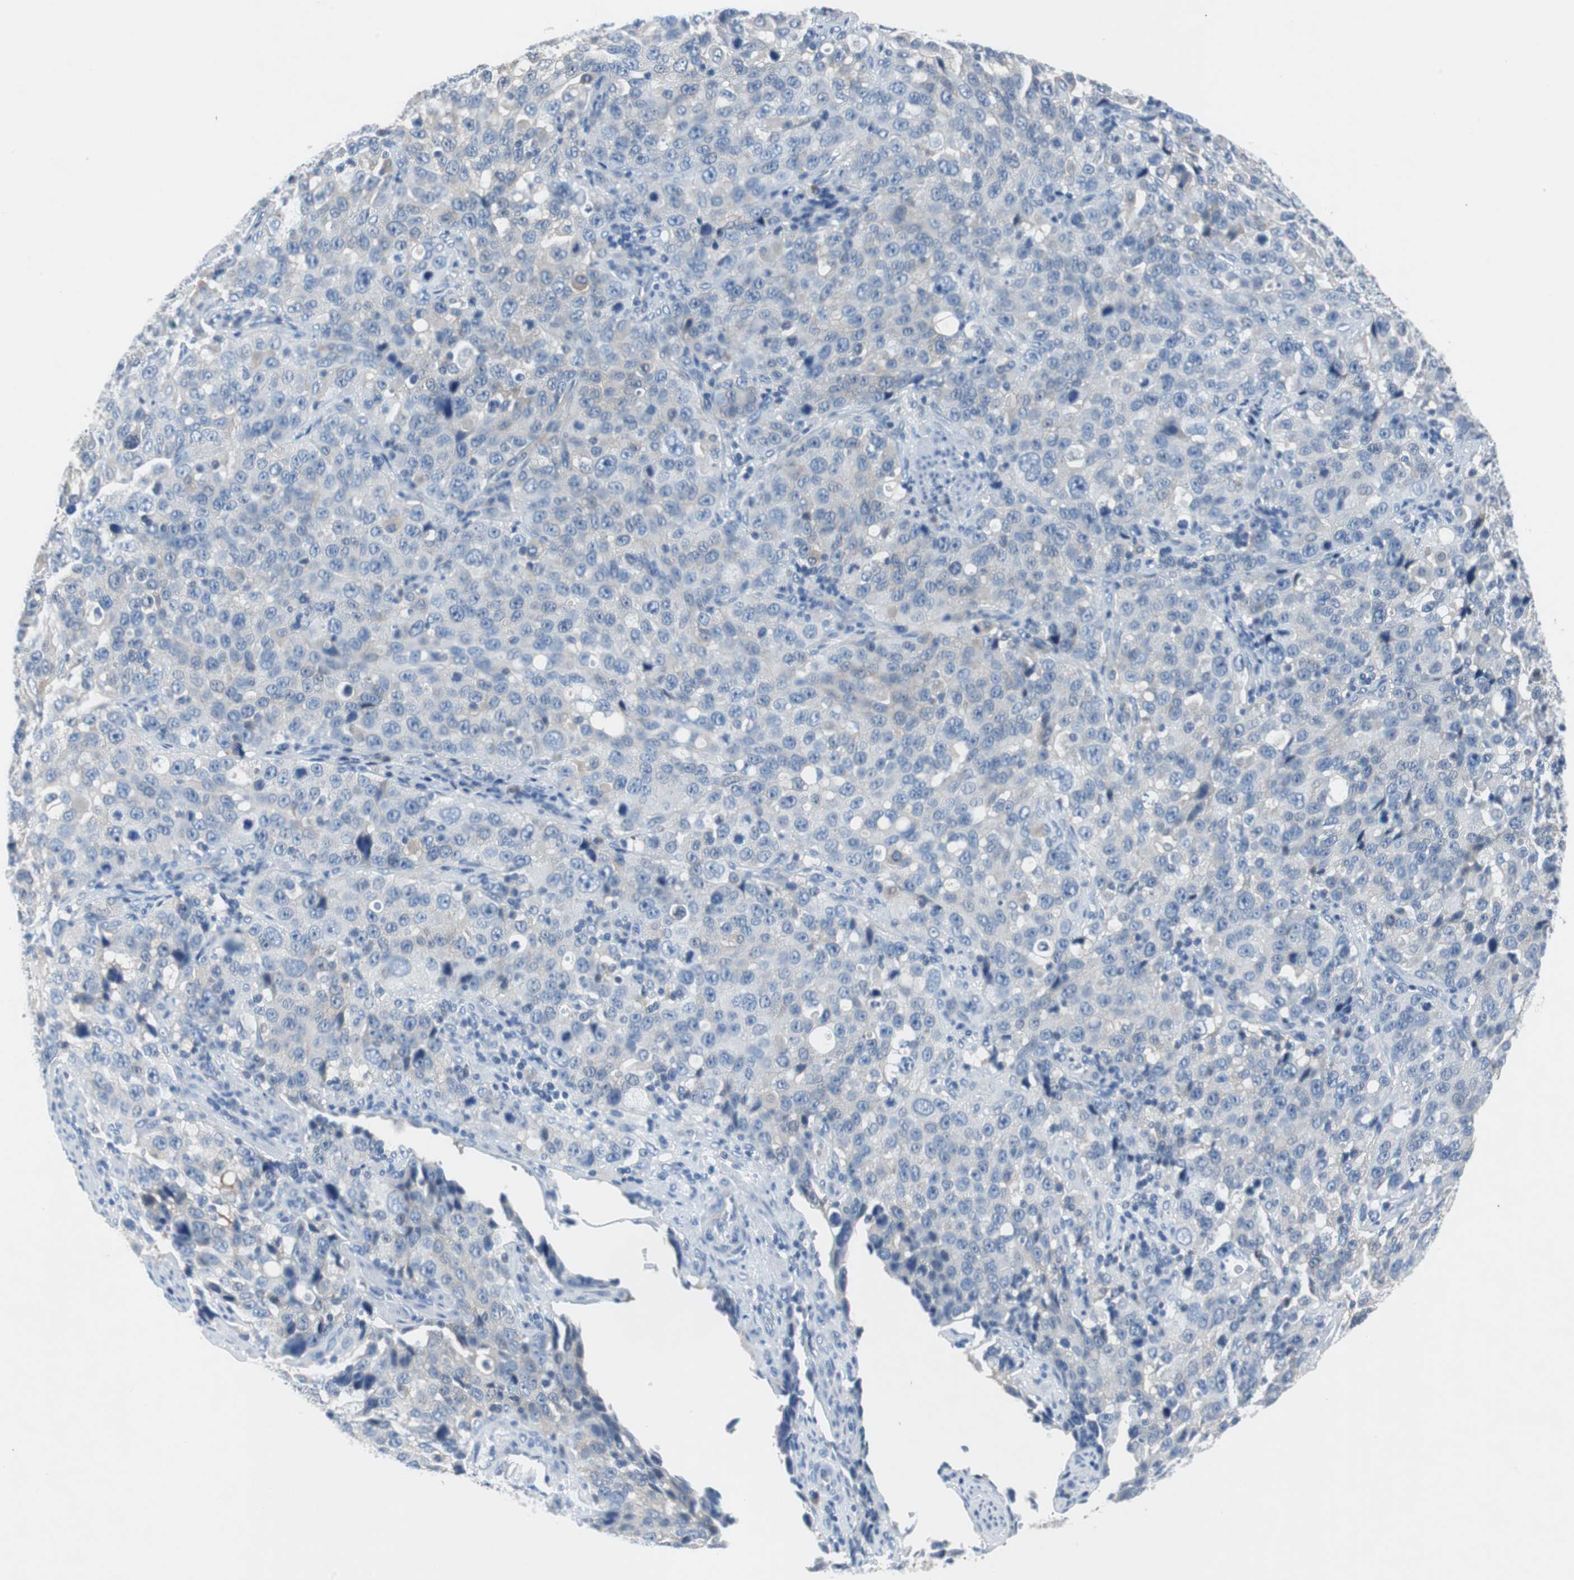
{"staining": {"intensity": "negative", "quantity": "none", "location": "none"}, "tissue": "stomach cancer", "cell_type": "Tumor cells", "image_type": "cancer", "snomed": [{"axis": "morphology", "description": "Normal tissue, NOS"}, {"axis": "morphology", "description": "Adenocarcinoma, NOS"}, {"axis": "topography", "description": "Stomach"}], "caption": "Immunohistochemical staining of stomach cancer (adenocarcinoma) exhibits no significant staining in tumor cells.", "gene": "EEF2K", "patient": {"sex": "male", "age": 48}}